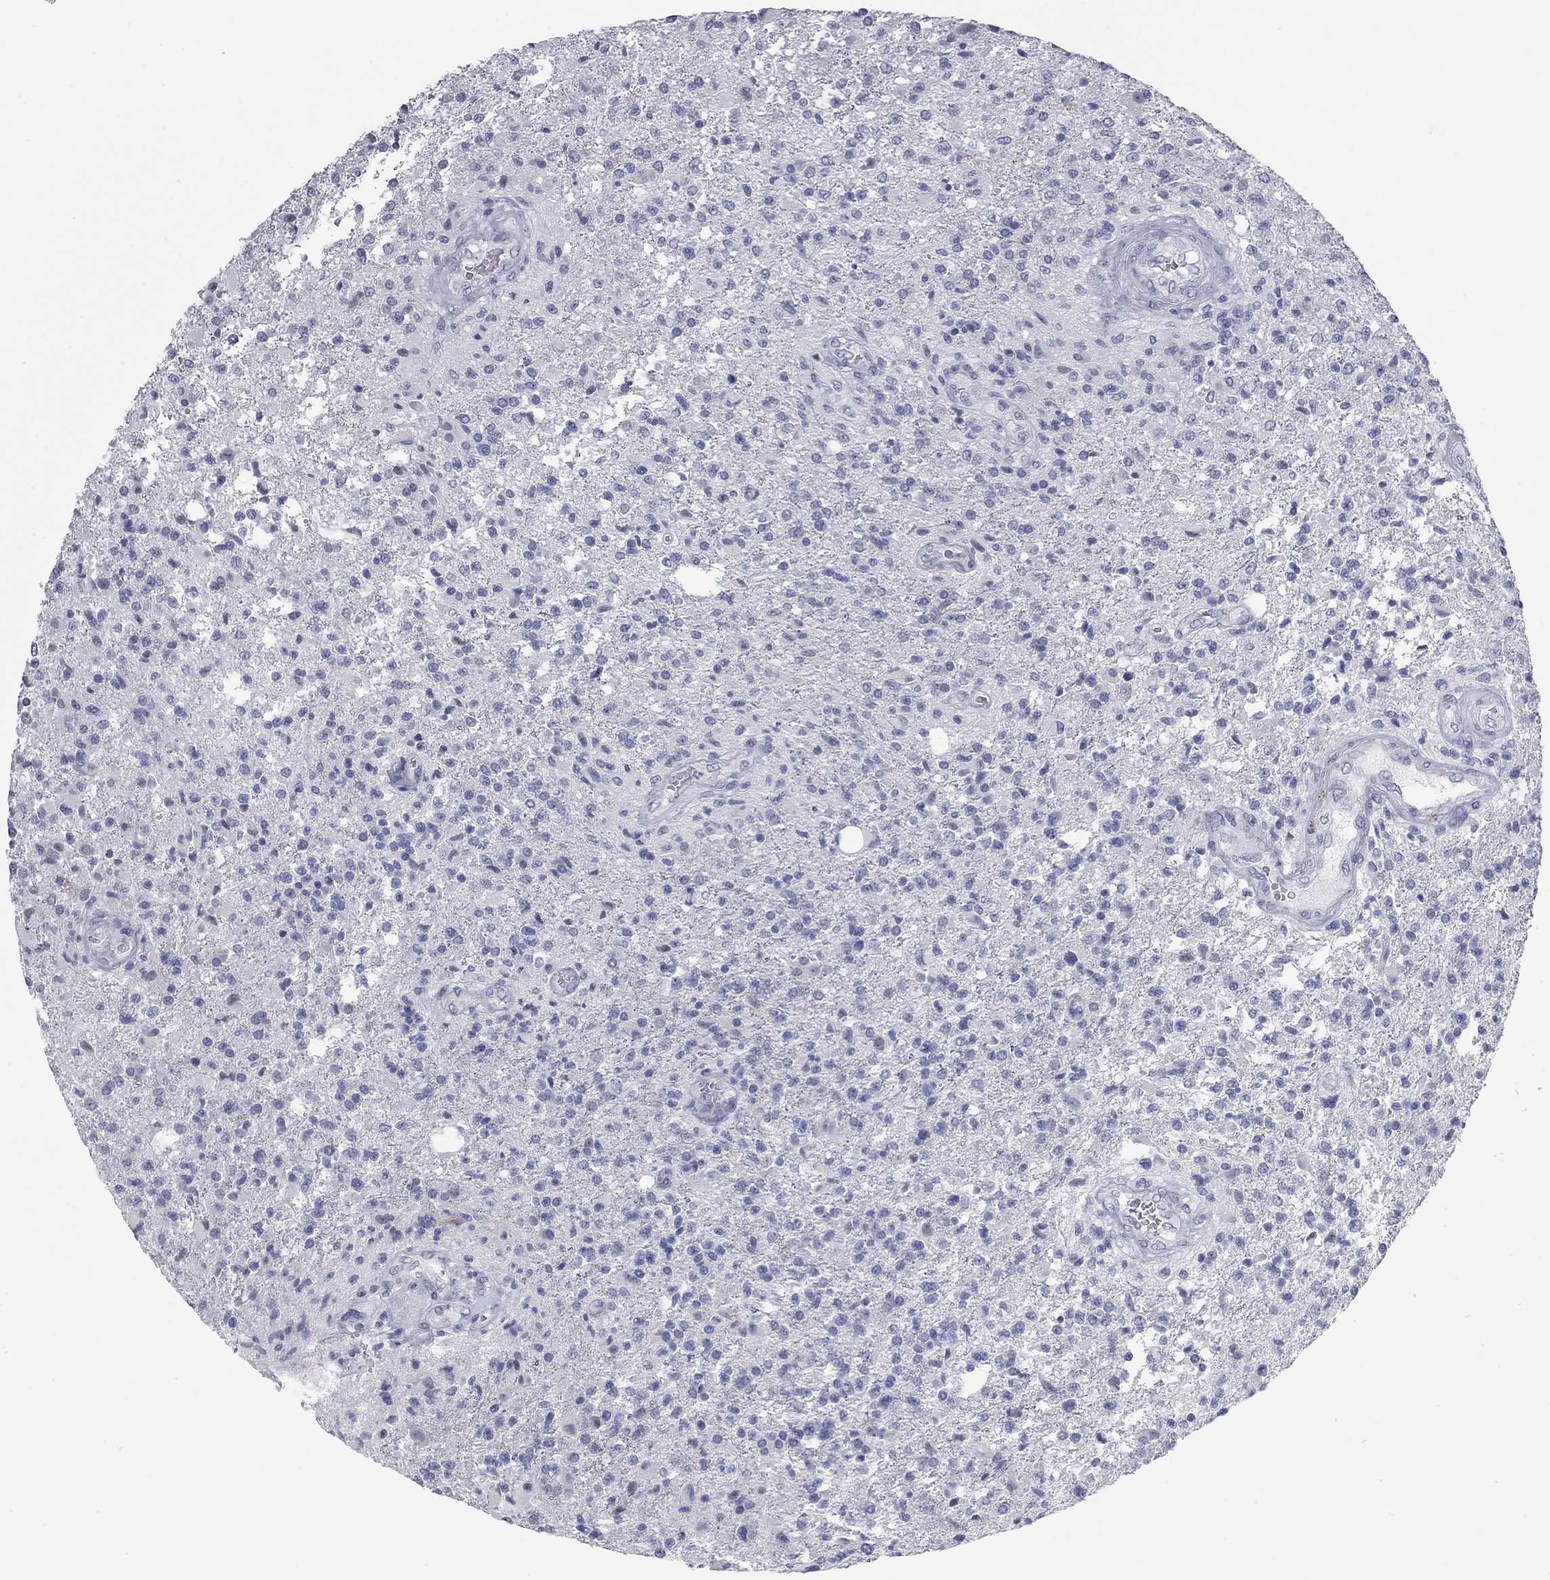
{"staining": {"intensity": "negative", "quantity": "none", "location": "none"}, "tissue": "glioma", "cell_type": "Tumor cells", "image_type": "cancer", "snomed": [{"axis": "morphology", "description": "Glioma, malignant, High grade"}, {"axis": "topography", "description": "Brain"}], "caption": "A high-resolution photomicrograph shows immunohistochemistry staining of high-grade glioma (malignant), which exhibits no significant positivity in tumor cells. (Brightfield microscopy of DAB (3,3'-diaminobenzidine) immunohistochemistry at high magnification).", "gene": "AK8", "patient": {"sex": "male", "age": 56}}